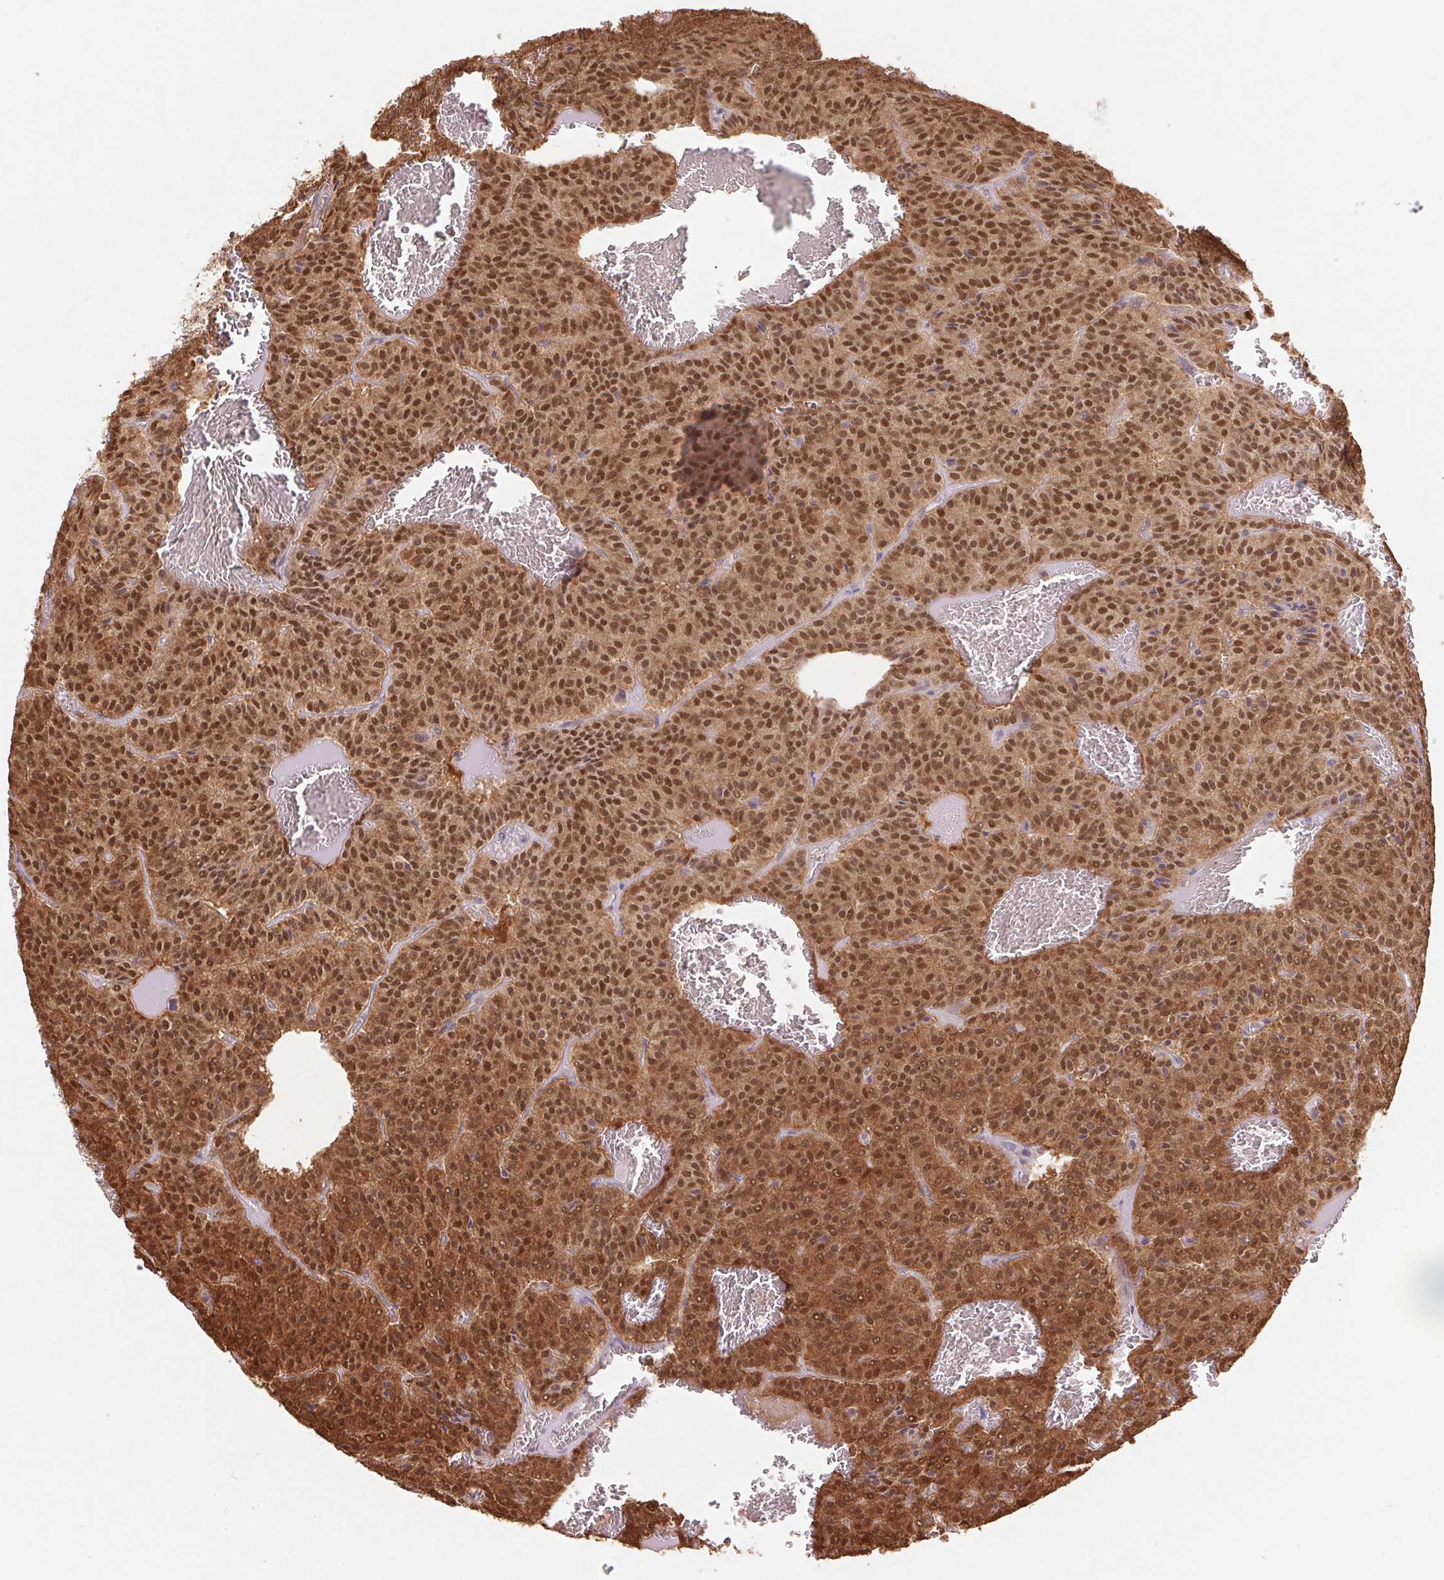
{"staining": {"intensity": "strong", "quantity": ">75%", "location": "cytoplasmic/membranous,nuclear"}, "tissue": "carcinoid", "cell_type": "Tumor cells", "image_type": "cancer", "snomed": [{"axis": "morphology", "description": "Carcinoid, malignant, NOS"}, {"axis": "topography", "description": "Lung"}], "caption": "Protein staining of carcinoid (malignant) tissue reveals strong cytoplasmic/membranous and nuclear positivity in about >75% of tumor cells.", "gene": "CUTA", "patient": {"sex": "male", "age": 70}}